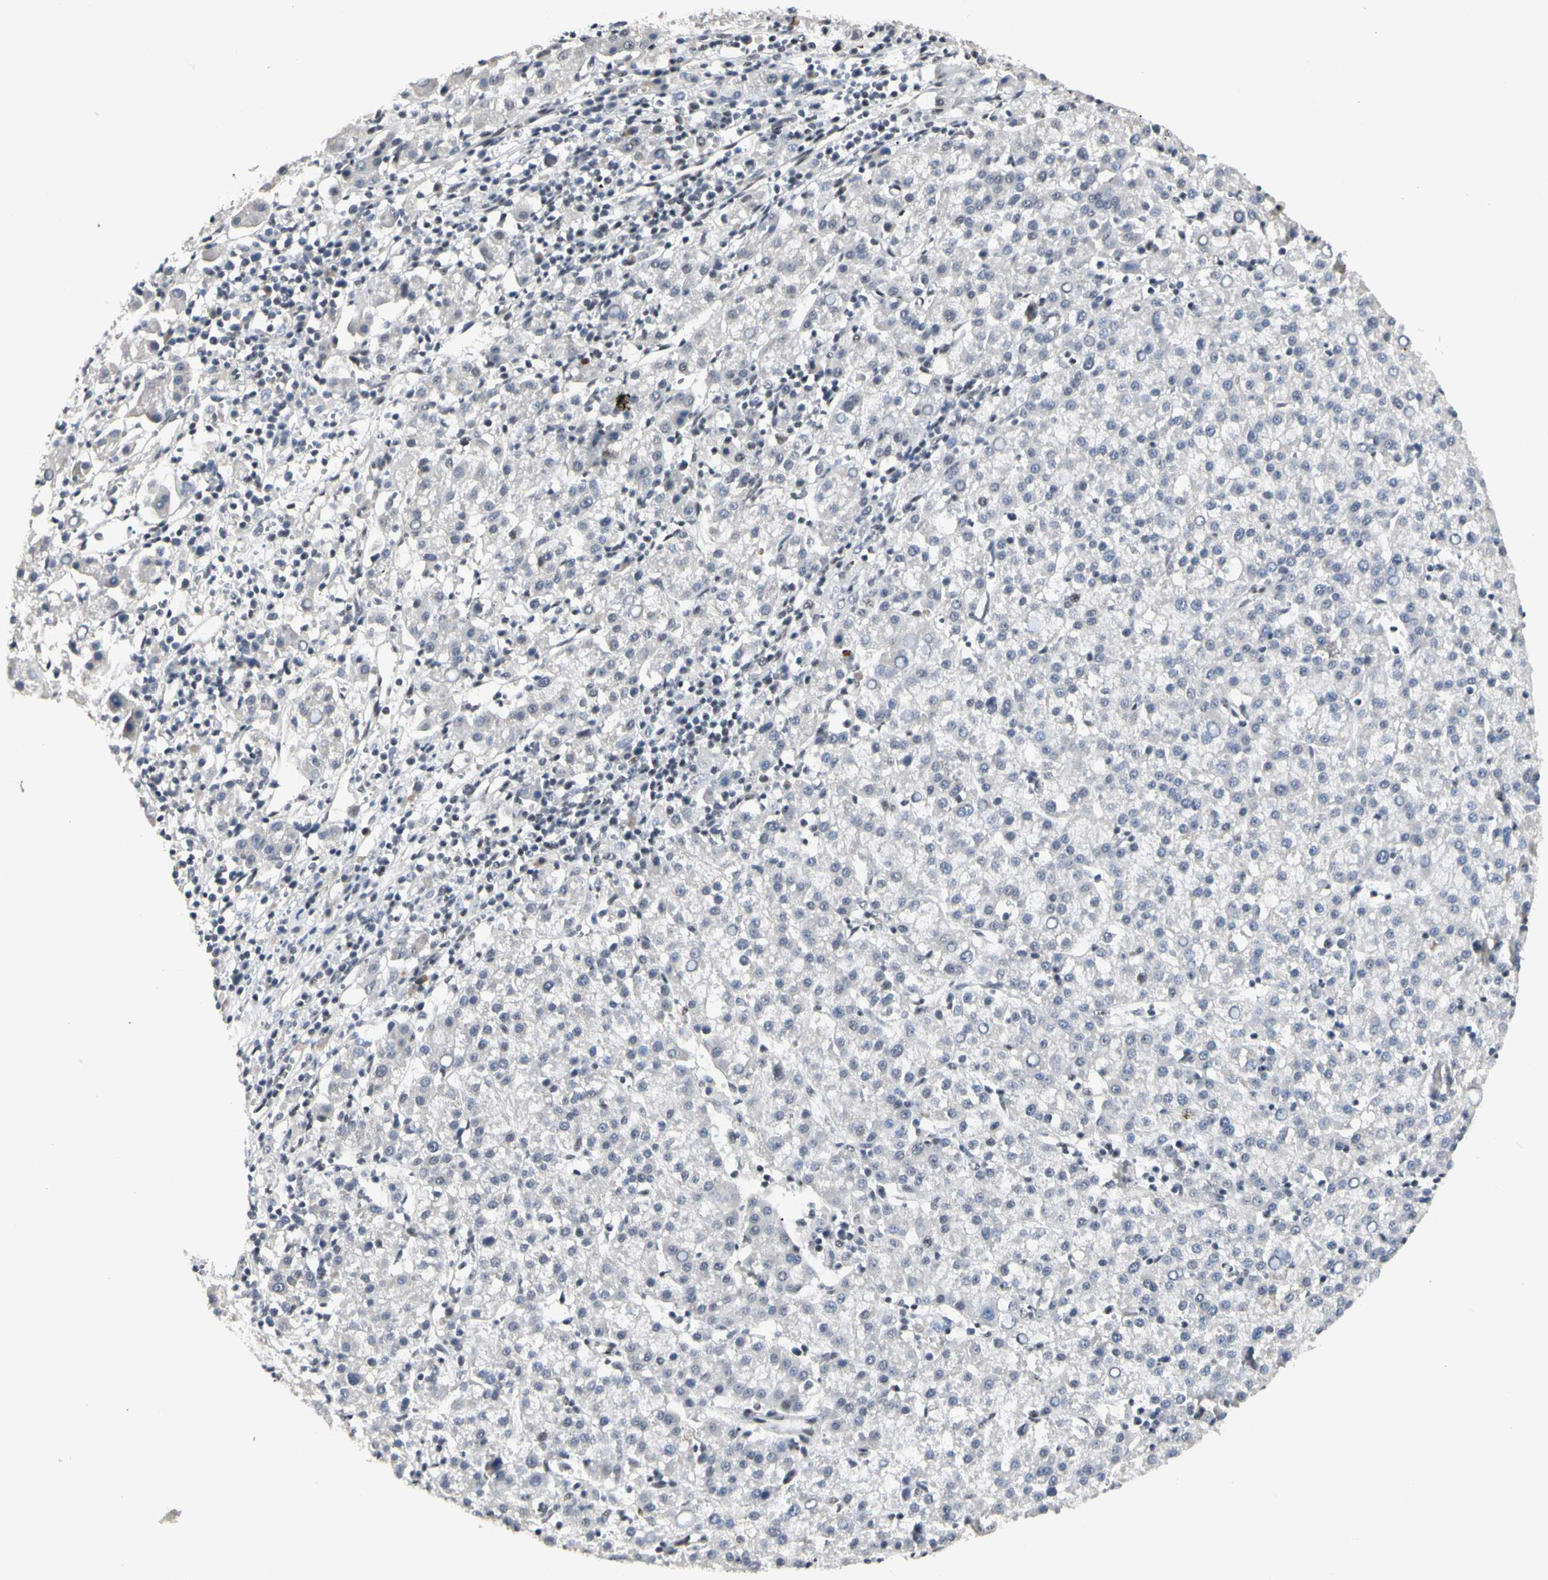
{"staining": {"intensity": "negative", "quantity": "none", "location": "none"}, "tissue": "liver cancer", "cell_type": "Tumor cells", "image_type": "cancer", "snomed": [{"axis": "morphology", "description": "Carcinoma, Hepatocellular, NOS"}, {"axis": "topography", "description": "Liver"}], "caption": "Immunohistochemical staining of human liver cancer (hepatocellular carcinoma) shows no significant staining in tumor cells.", "gene": "GREM1", "patient": {"sex": "female", "age": 58}}